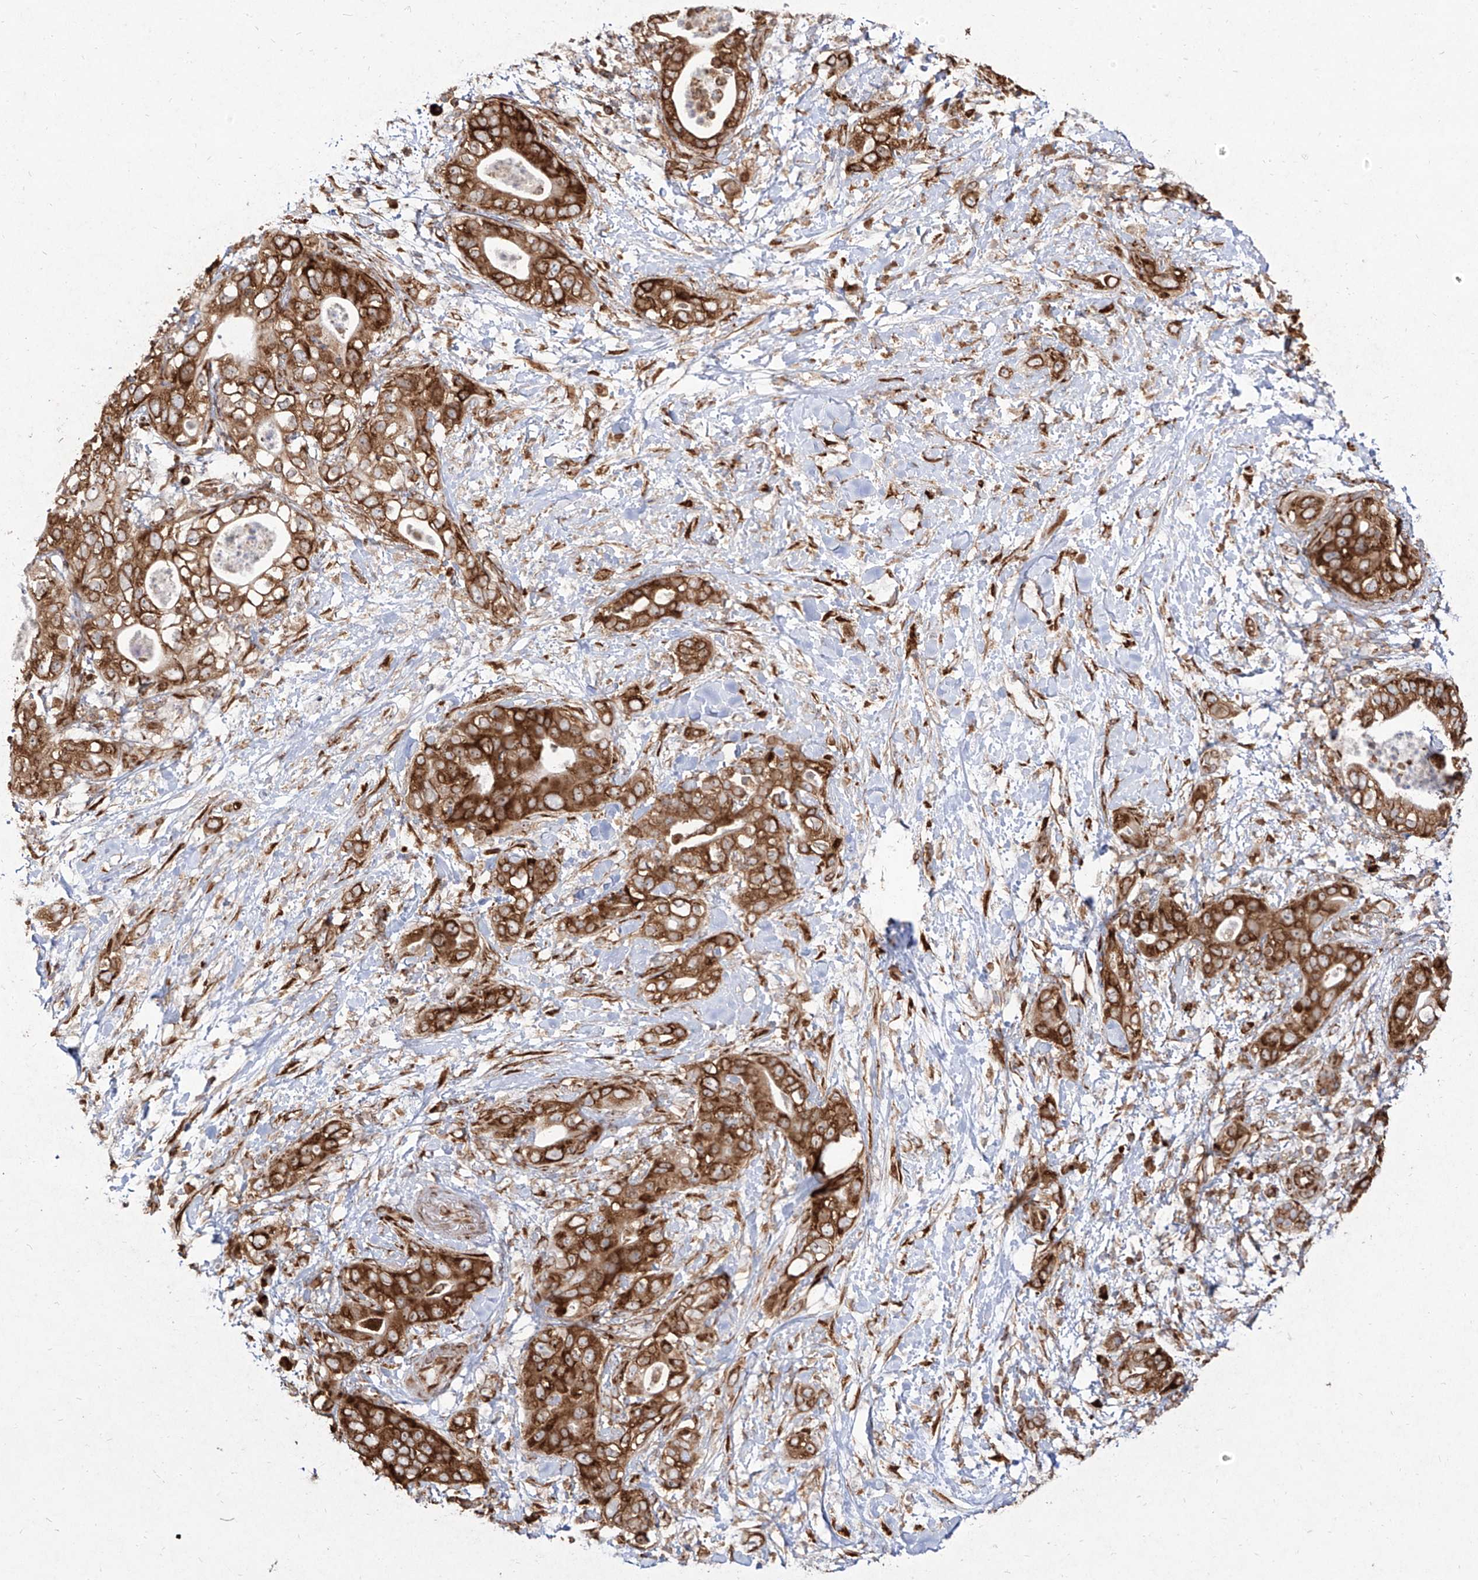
{"staining": {"intensity": "strong", "quantity": ">75%", "location": "cytoplasmic/membranous"}, "tissue": "pancreatic cancer", "cell_type": "Tumor cells", "image_type": "cancer", "snomed": [{"axis": "morphology", "description": "Adenocarcinoma, NOS"}, {"axis": "topography", "description": "Pancreas"}], "caption": "Immunohistochemistry (IHC) (DAB) staining of pancreatic adenocarcinoma displays strong cytoplasmic/membranous protein expression in about >75% of tumor cells.", "gene": "RPS25", "patient": {"sex": "female", "age": 78}}